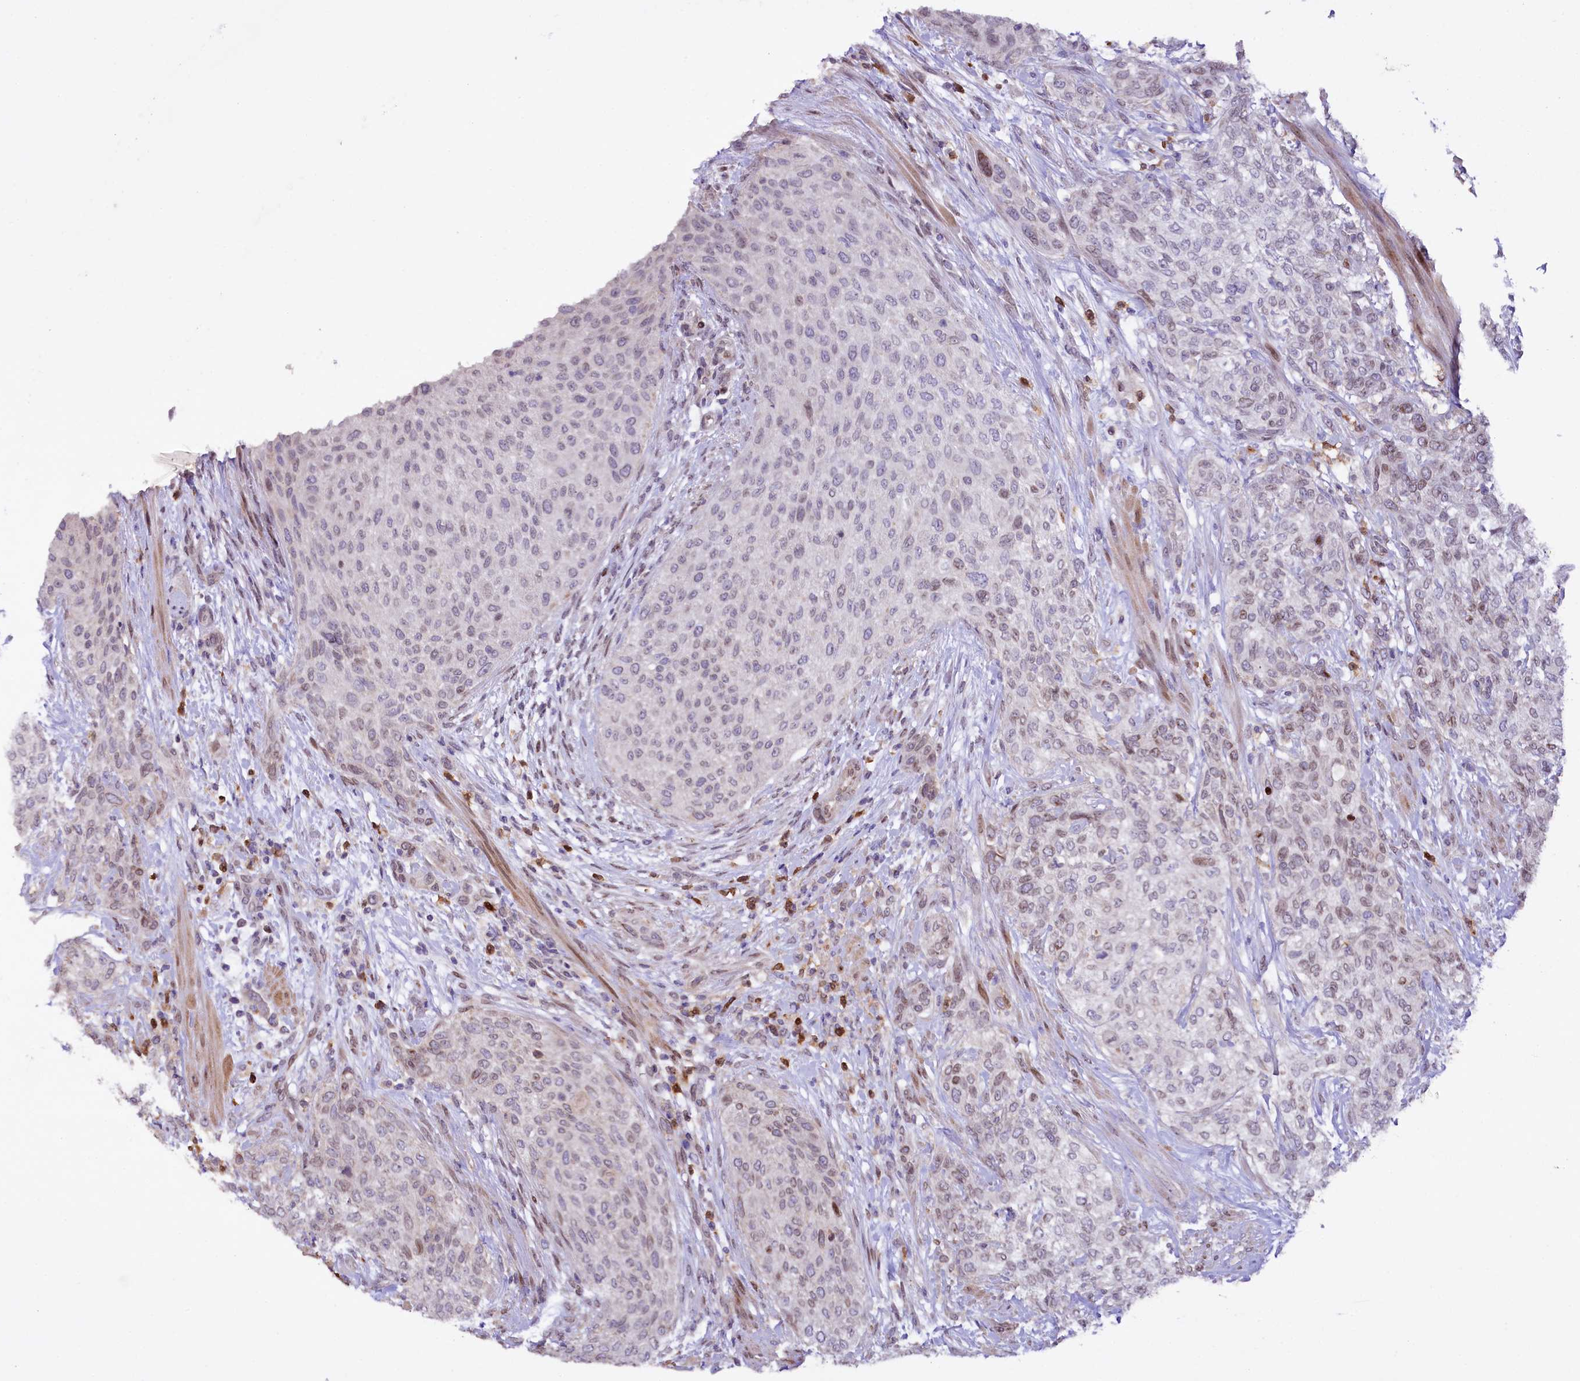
{"staining": {"intensity": "weak", "quantity": "<25%", "location": "nuclear"}, "tissue": "urothelial cancer", "cell_type": "Tumor cells", "image_type": "cancer", "snomed": [{"axis": "morphology", "description": "Normal tissue, NOS"}, {"axis": "morphology", "description": "Urothelial carcinoma, NOS"}, {"axis": "topography", "description": "Urinary bladder"}, {"axis": "topography", "description": "Peripheral nerve tissue"}], "caption": "This is an IHC histopathology image of human urothelial cancer. There is no expression in tumor cells.", "gene": "ZNF226", "patient": {"sex": "male", "age": 35}}